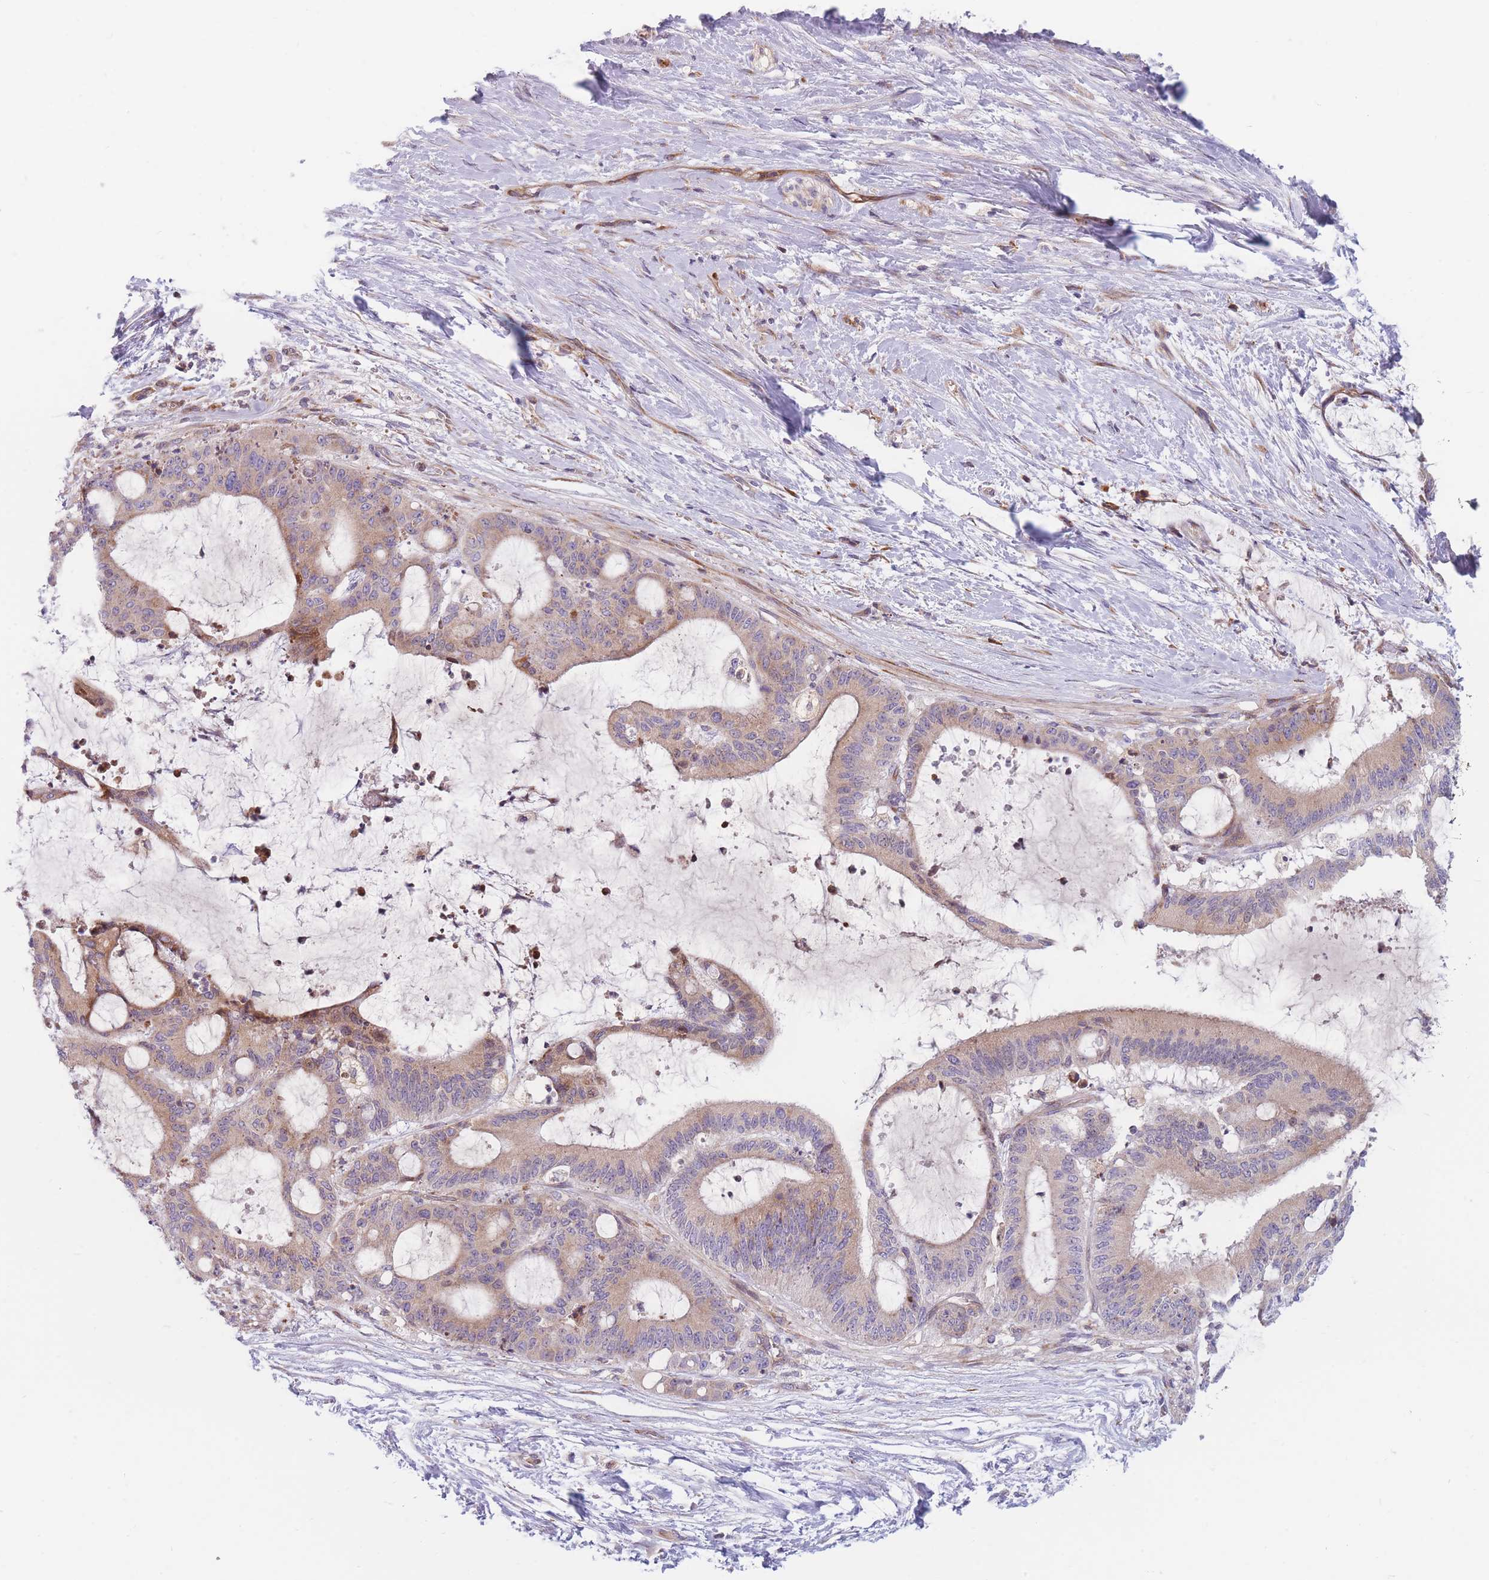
{"staining": {"intensity": "weak", "quantity": ">75%", "location": "cytoplasmic/membranous"}, "tissue": "liver cancer", "cell_type": "Tumor cells", "image_type": "cancer", "snomed": [{"axis": "morphology", "description": "Normal tissue, NOS"}, {"axis": "morphology", "description": "Cholangiocarcinoma"}, {"axis": "topography", "description": "Liver"}, {"axis": "topography", "description": "Peripheral nerve tissue"}], "caption": "About >75% of tumor cells in human liver cholangiocarcinoma demonstrate weak cytoplasmic/membranous protein expression as visualized by brown immunohistochemical staining.", "gene": "TMEM131L", "patient": {"sex": "female", "age": 73}}